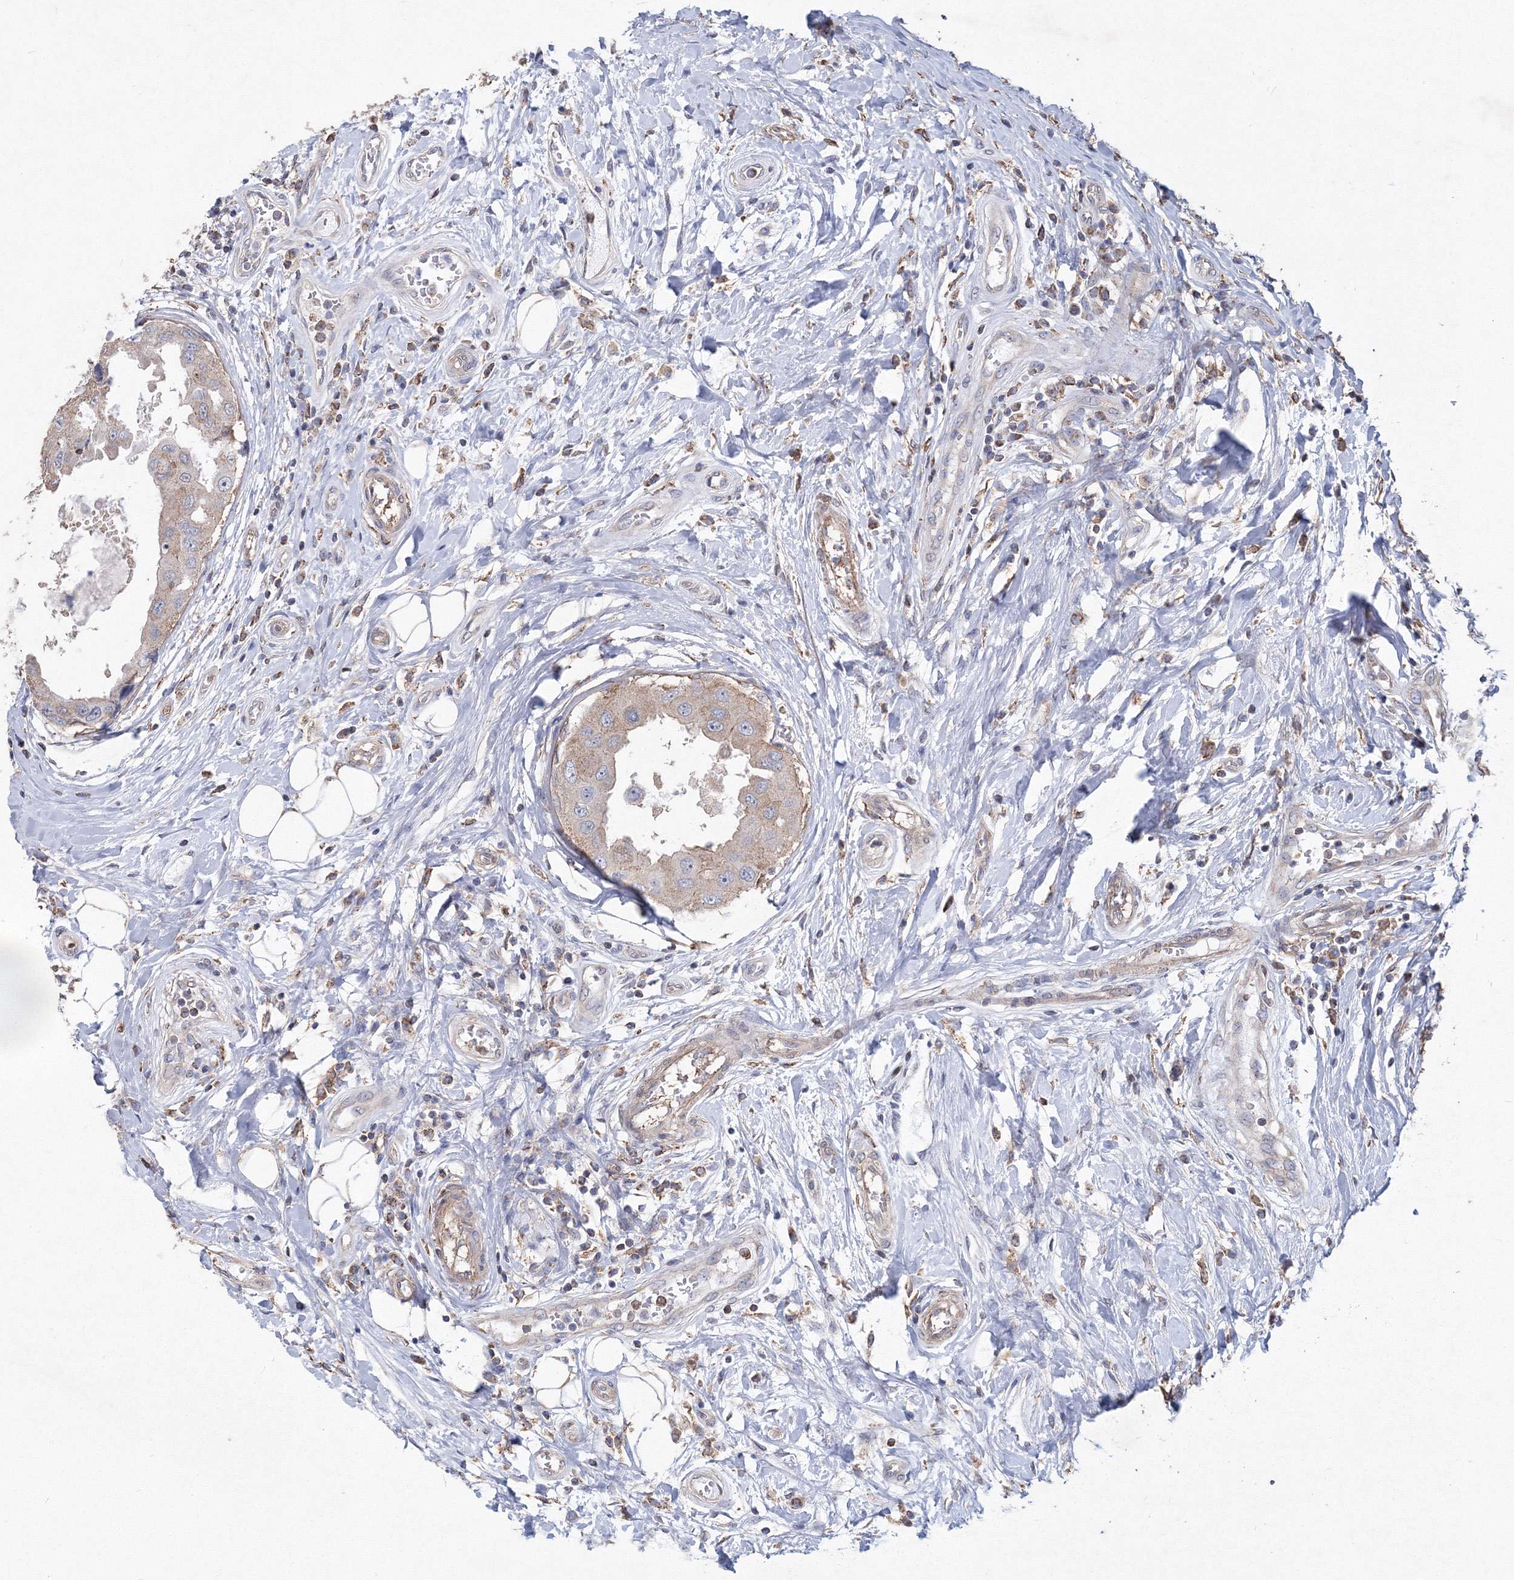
{"staining": {"intensity": "negative", "quantity": "none", "location": "none"}, "tissue": "breast cancer", "cell_type": "Tumor cells", "image_type": "cancer", "snomed": [{"axis": "morphology", "description": "Duct carcinoma"}, {"axis": "topography", "description": "Breast"}], "caption": "There is no significant positivity in tumor cells of breast cancer (infiltrating ductal carcinoma). (DAB immunohistochemistry with hematoxylin counter stain).", "gene": "TMEM139", "patient": {"sex": "female", "age": 27}}